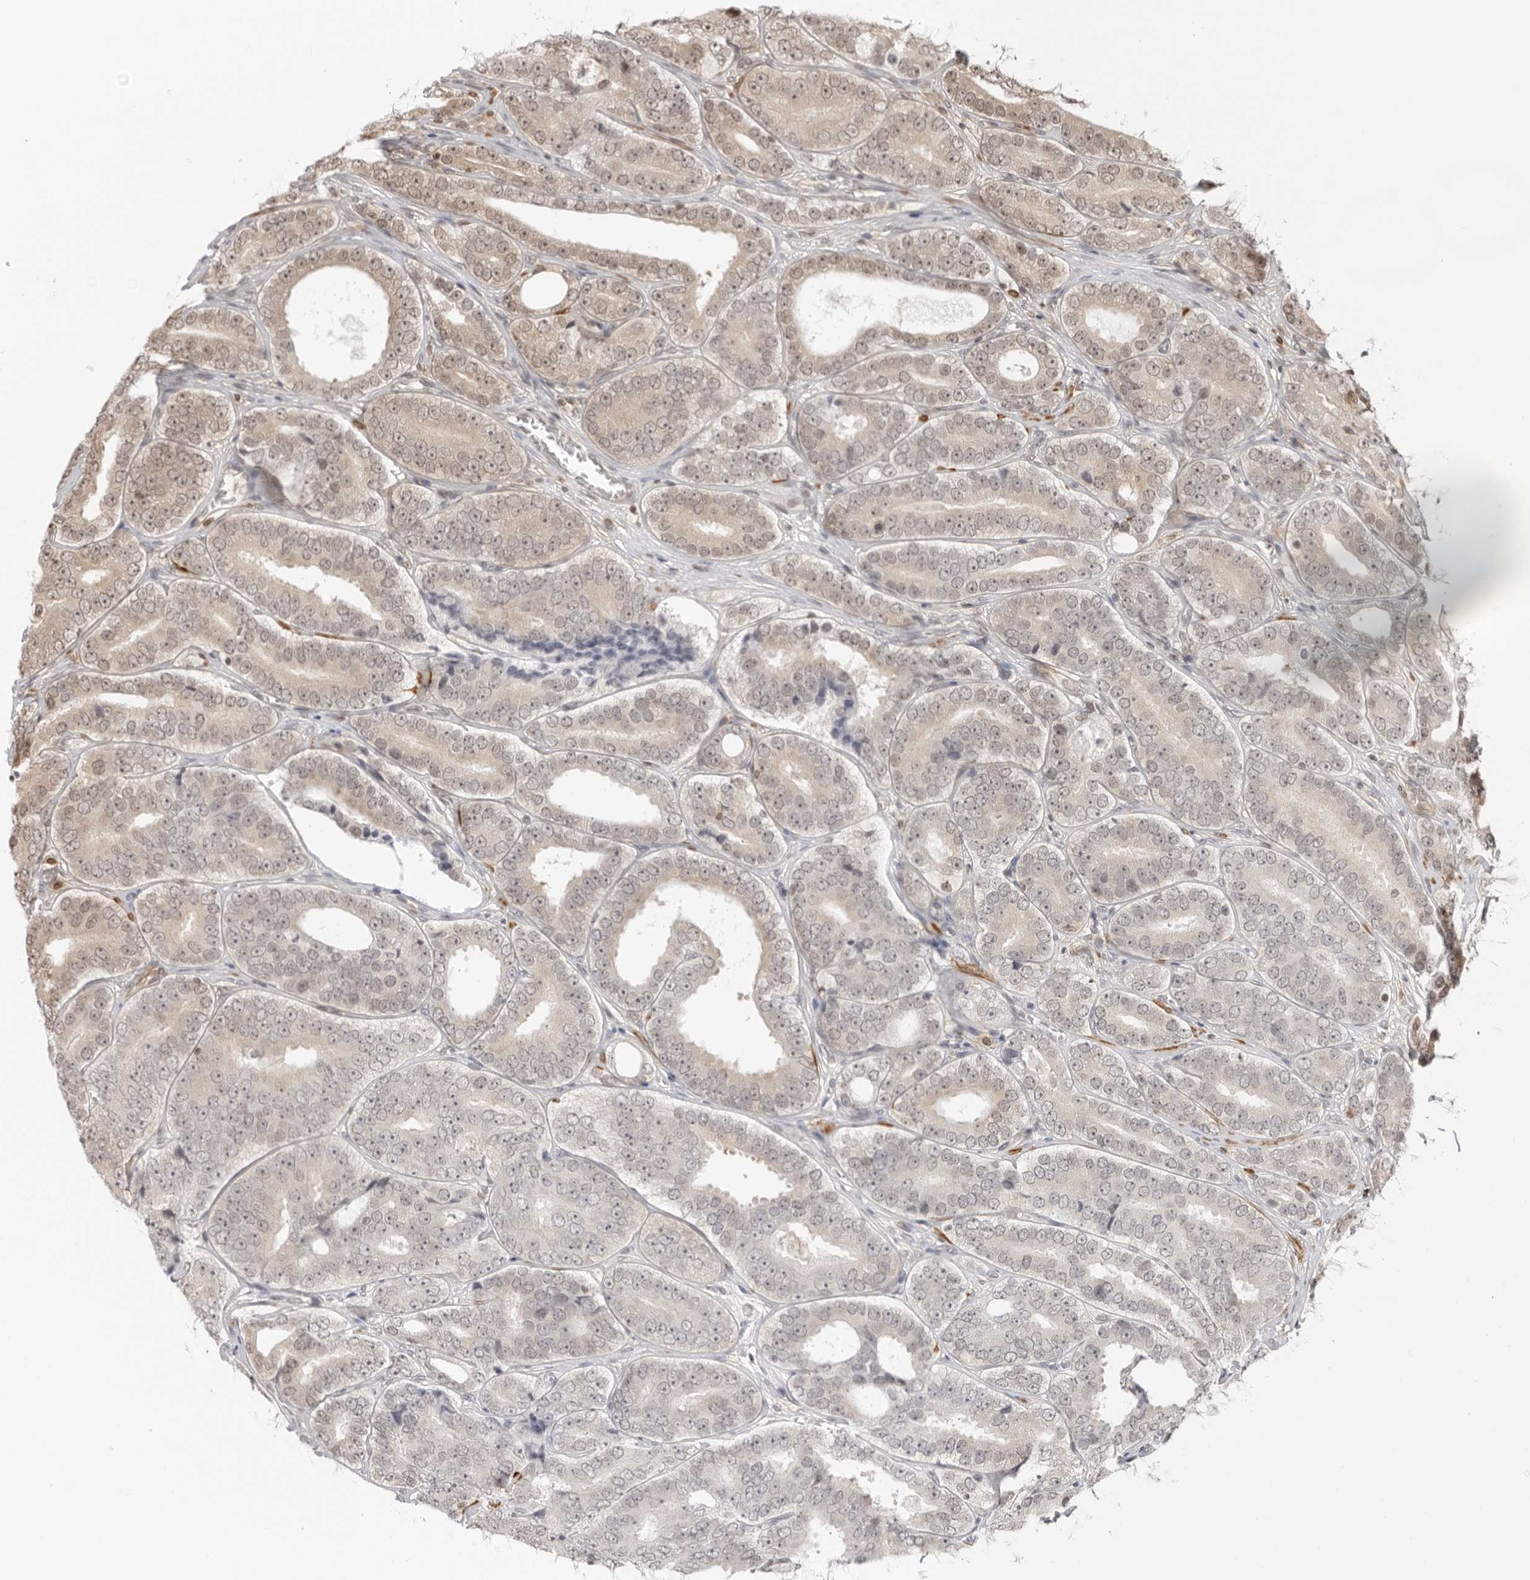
{"staining": {"intensity": "weak", "quantity": "<25%", "location": "cytoplasmic/membranous,nuclear"}, "tissue": "prostate cancer", "cell_type": "Tumor cells", "image_type": "cancer", "snomed": [{"axis": "morphology", "description": "Adenocarcinoma, High grade"}, {"axis": "topography", "description": "Prostate"}], "caption": "DAB immunohistochemical staining of human prostate cancer (high-grade adenocarcinoma) reveals no significant expression in tumor cells.", "gene": "RNF146", "patient": {"sex": "male", "age": 56}}